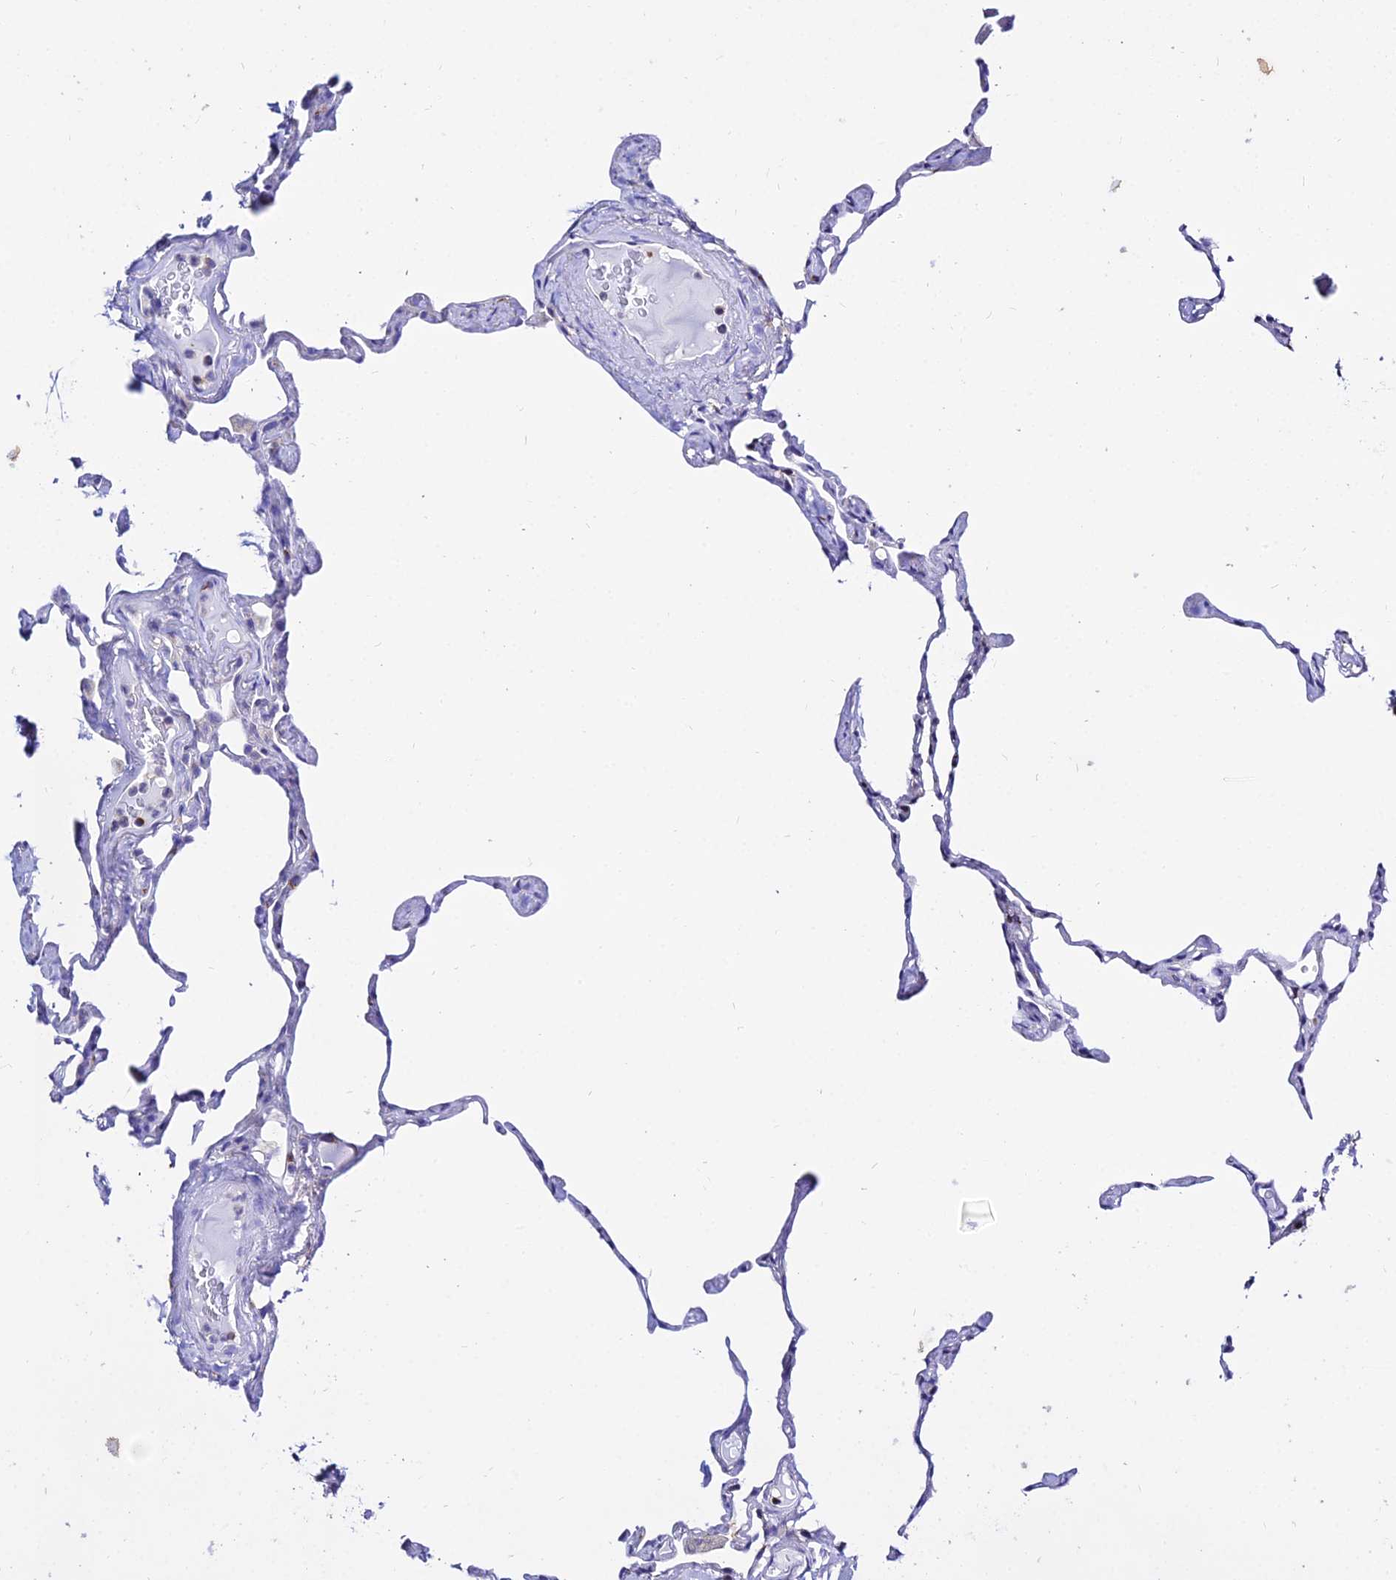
{"staining": {"intensity": "negative", "quantity": "none", "location": "none"}, "tissue": "lung", "cell_type": "Alveolar cells", "image_type": "normal", "snomed": [{"axis": "morphology", "description": "Normal tissue, NOS"}, {"axis": "topography", "description": "Lung"}], "caption": "Immunohistochemistry histopathology image of normal lung: lung stained with DAB demonstrates no significant protein expression in alveolar cells. (DAB immunohistochemistry (IHC) visualized using brightfield microscopy, high magnification).", "gene": "S100A16", "patient": {"sex": "male", "age": 65}}